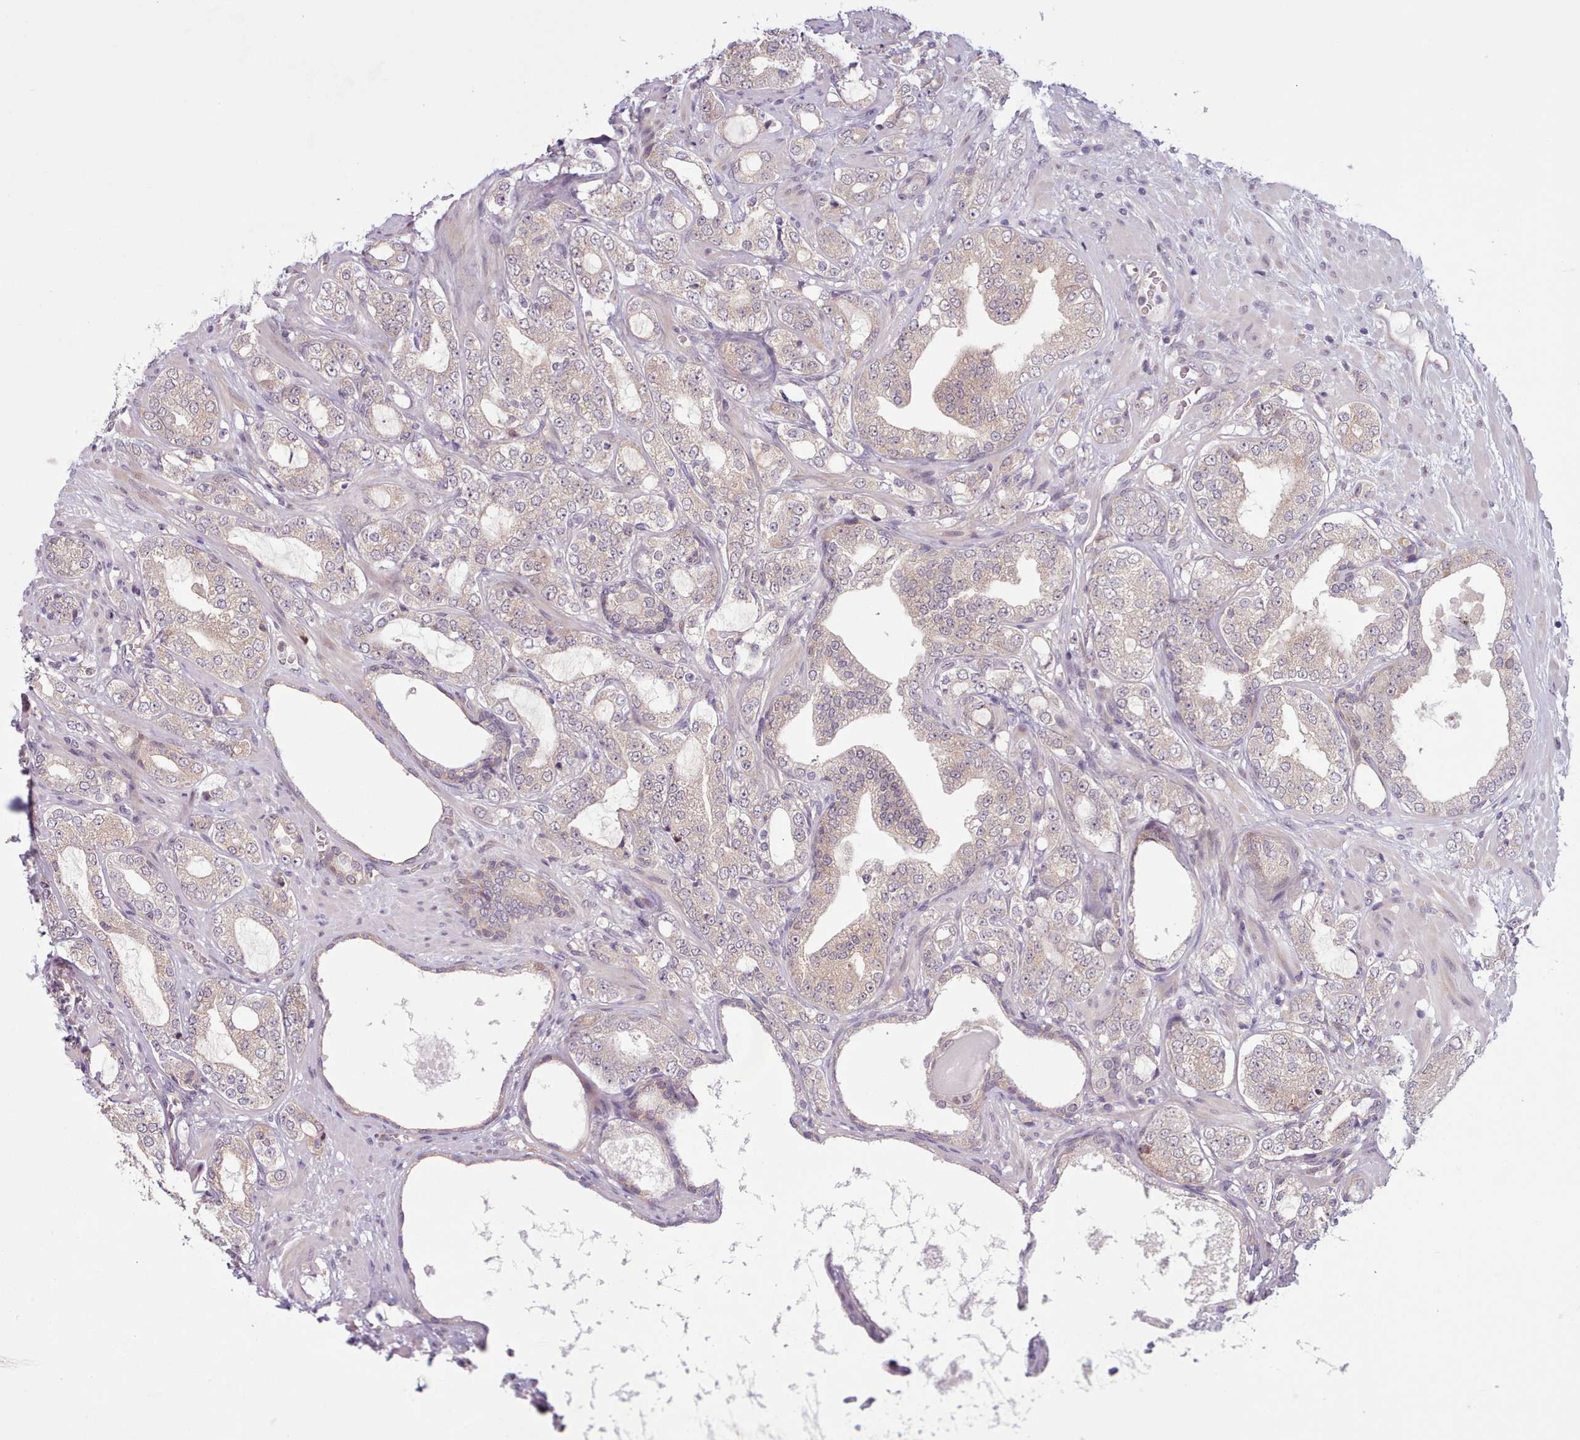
{"staining": {"intensity": "negative", "quantity": "none", "location": "none"}, "tissue": "prostate cancer", "cell_type": "Tumor cells", "image_type": "cancer", "snomed": [{"axis": "morphology", "description": "Adenocarcinoma, High grade"}, {"axis": "topography", "description": "Prostate"}], "caption": "The micrograph reveals no staining of tumor cells in high-grade adenocarcinoma (prostate).", "gene": "KBTBD7", "patient": {"sex": "male", "age": 64}}